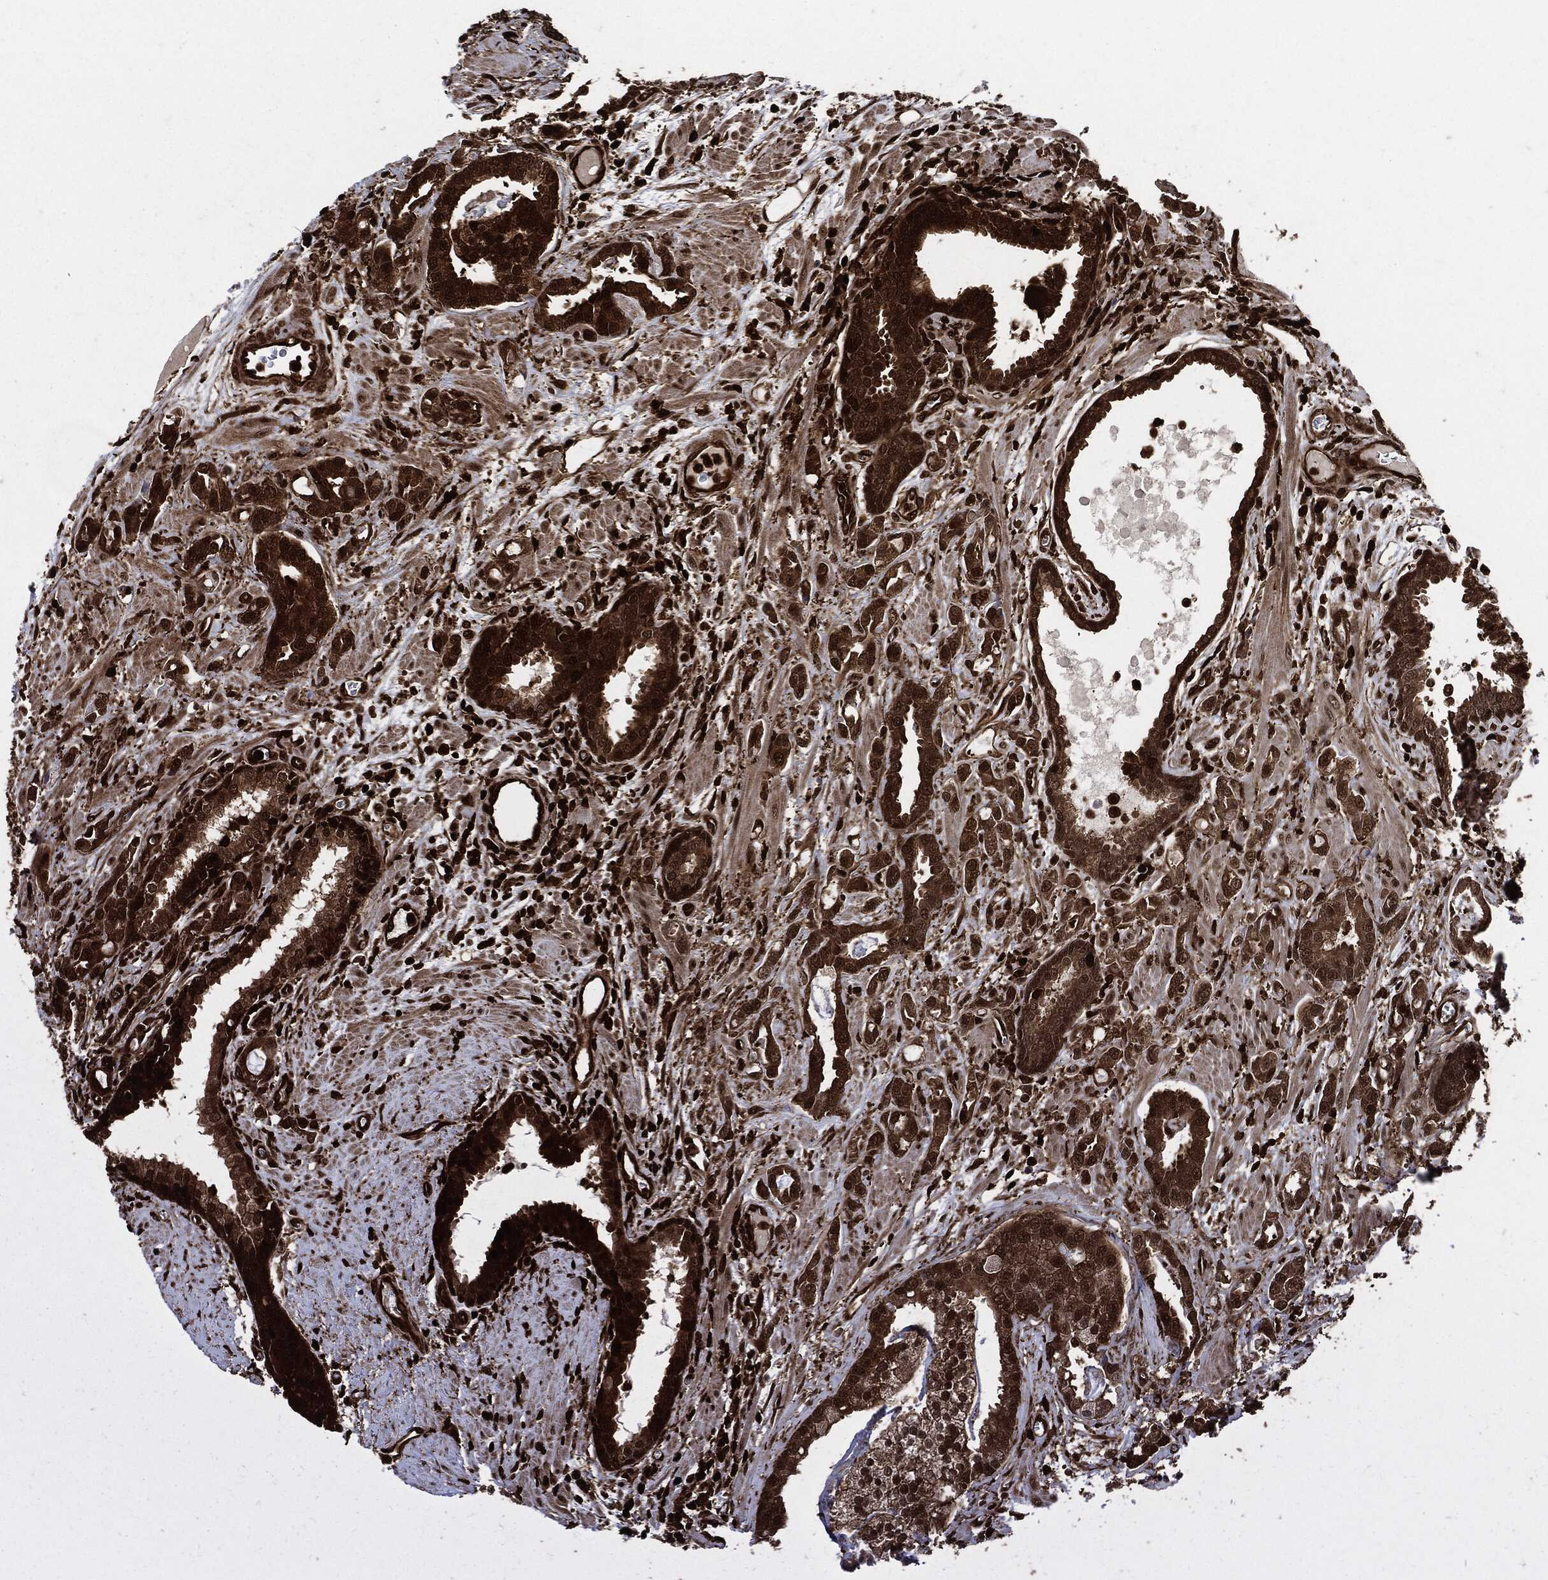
{"staining": {"intensity": "strong", "quantity": "25%-75%", "location": "cytoplasmic/membranous"}, "tissue": "prostate cancer", "cell_type": "Tumor cells", "image_type": "cancer", "snomed": [{"axis": "morphology", "description": "Adenocarcinoma, NOS"}, {"axis": "topography", "description": "Prostate"}], "caption": "Prostate cancer (adenocarcinoma) tissue demonstrates strong cytoplasmic/membranous staining in approximately 25%-75% of tumor cells, visualized by immunohistochemistry.", "gene": "YWHAB", "patient": {"sex": "male", "age": 57}}